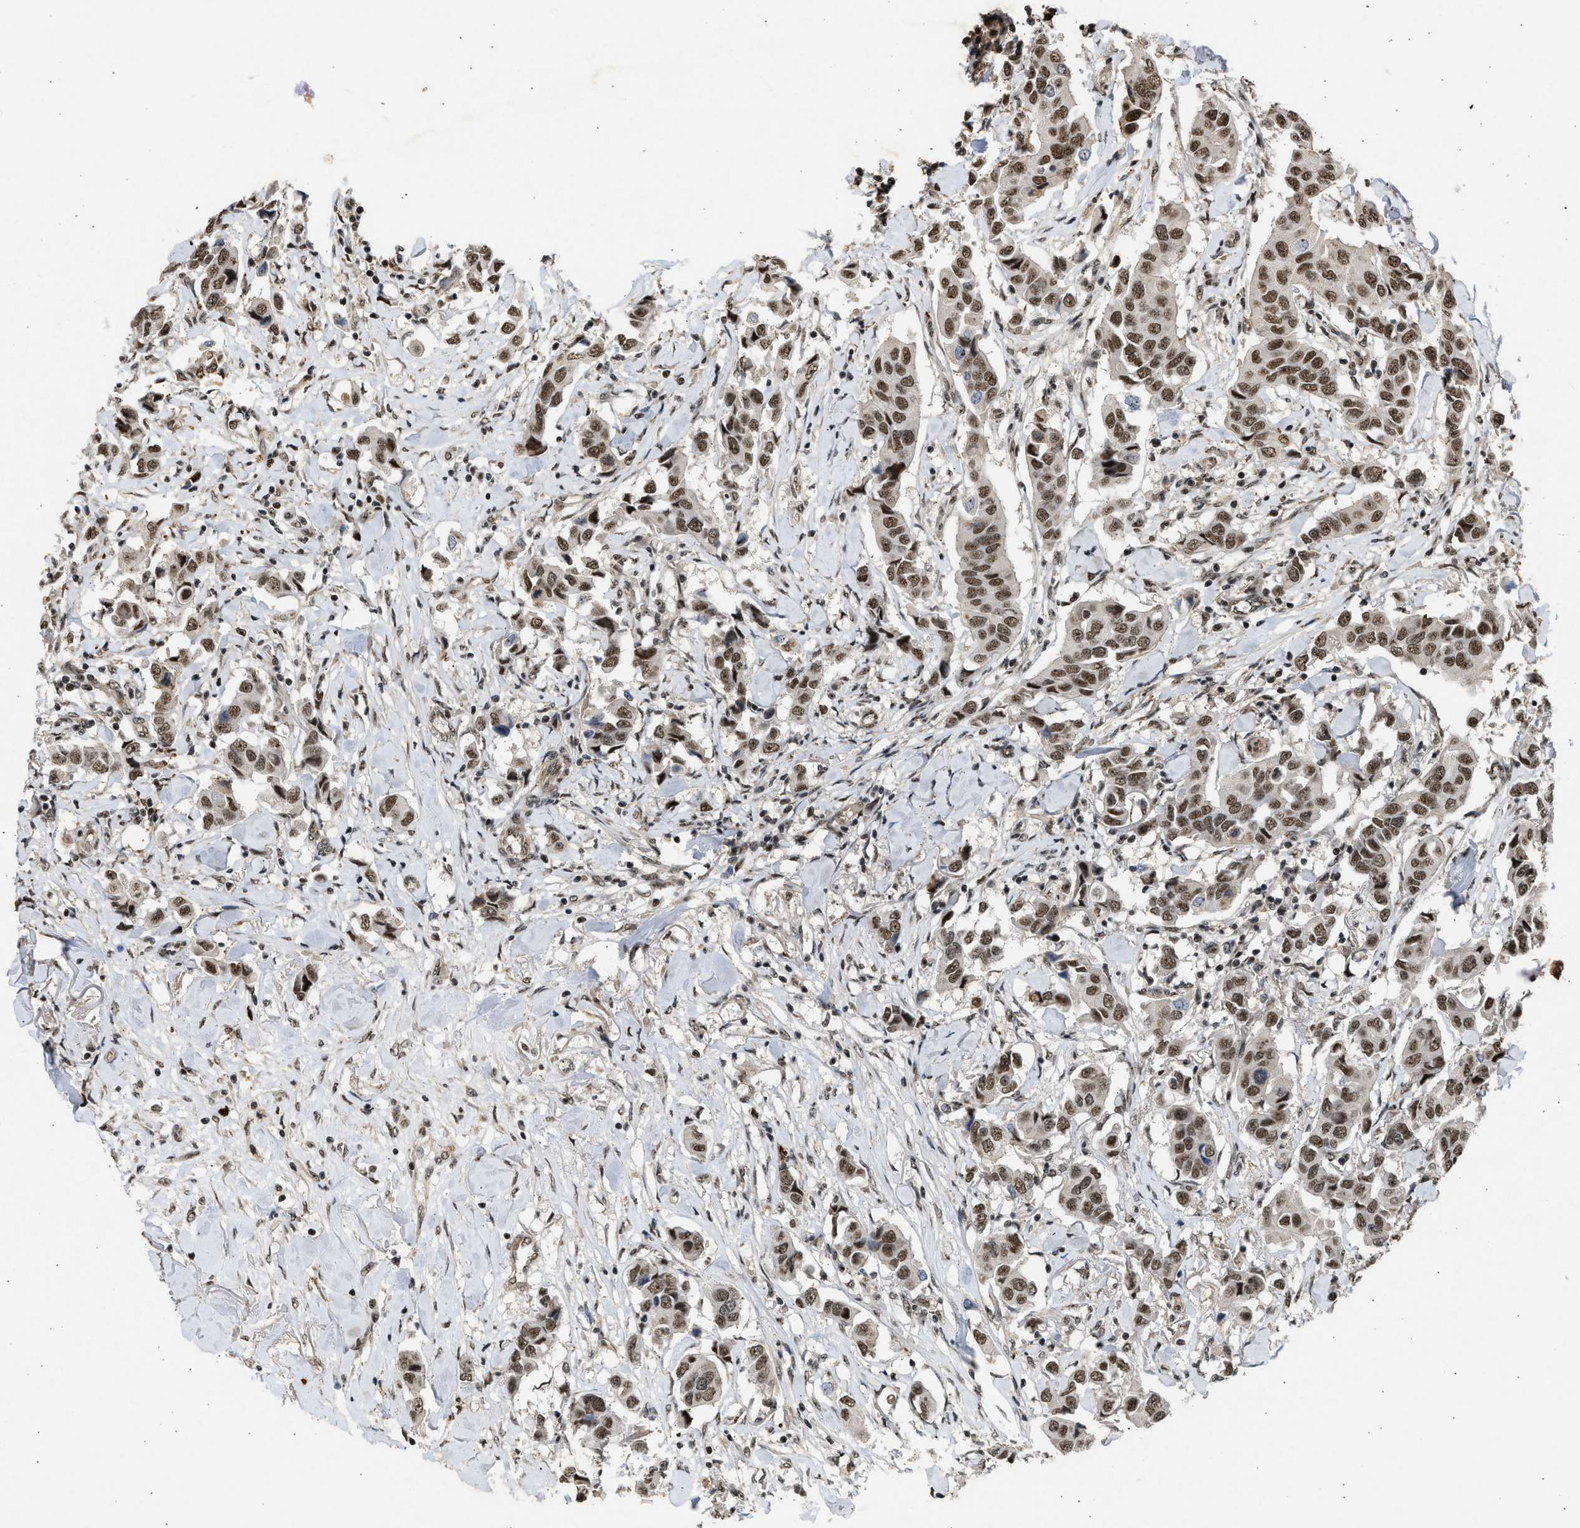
{"staining": {"intensity": "moderate", "quantity": ">75%", "location": "nuclear"}, "tissue": "breast cancer", "cell_type": "Tumor cells", "image_type": "cancer", "snomed": [{"axis": "morphology", "description": "Duct carcinoma"}, {"axis": "topography", "description": "Breast"}], "caption": "Brown immunohistochemical staining in intraductal carcinoma (breast) displays moderate nuclear expression in about >75% of tumor cells. (DAB = brown stain, brightfield microscopy at high magnification).", "gene": "TFDP2", "patient": {"sex": "female", "age": 80}}